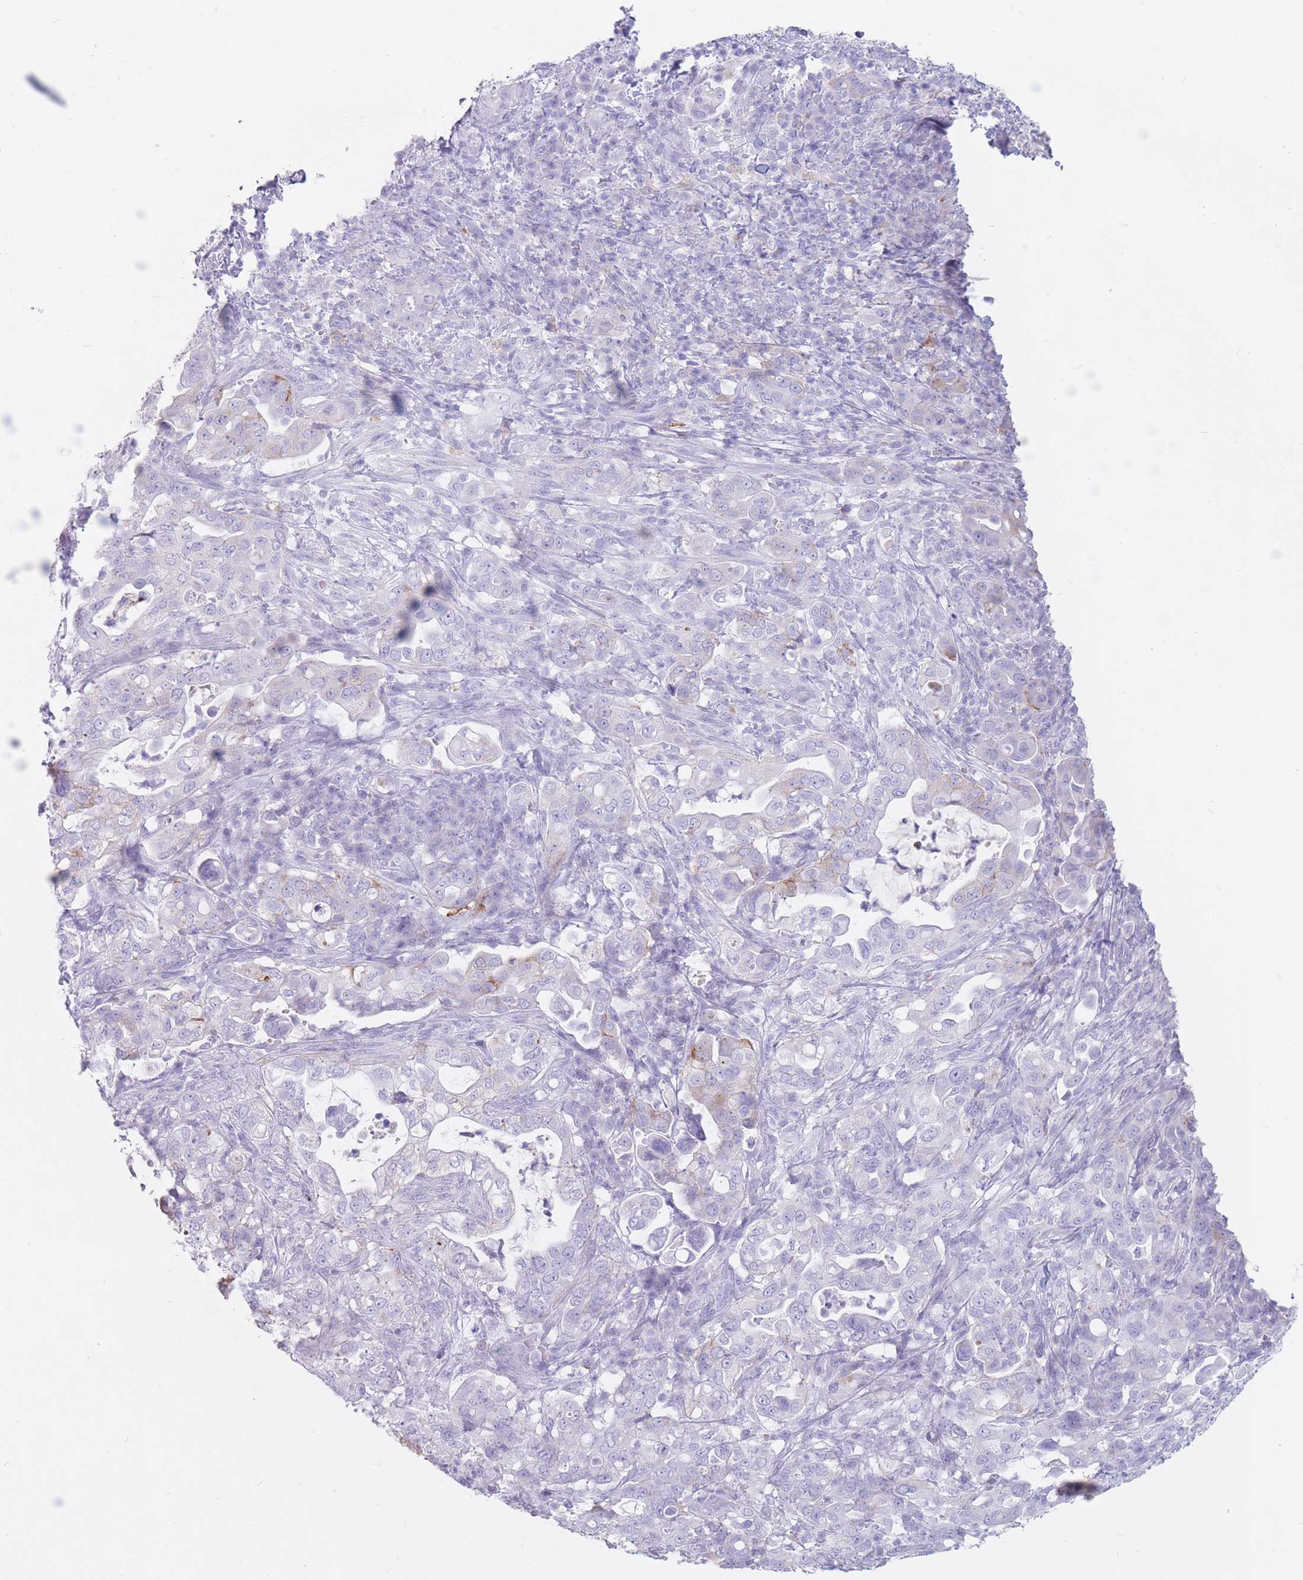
{"staining": {"intensity": "negative", "quantity": "none", "location": "none"}, "tissue": "pancreatic cancer", "cell_type": "Tumor cells", "image_type": "cancer", "snomed": [{"axis": "morphology", "description": "Normal tissue, NOS"}, {"axis": "morphology", "description": "Adenocarcinoma, NOS"}, {"axis": "topography", "description": "Lymph node"}, {"axis": "topography", "description": "Pancreas"}], "caption": "Human adenocarcinoma (pancreatic) stained for a protein using immunohistochemistry (IHC) displays no positivity in tumor cells.", "gene": "ST3GAL5", "patient": {"sex": "female", "age": 67}}